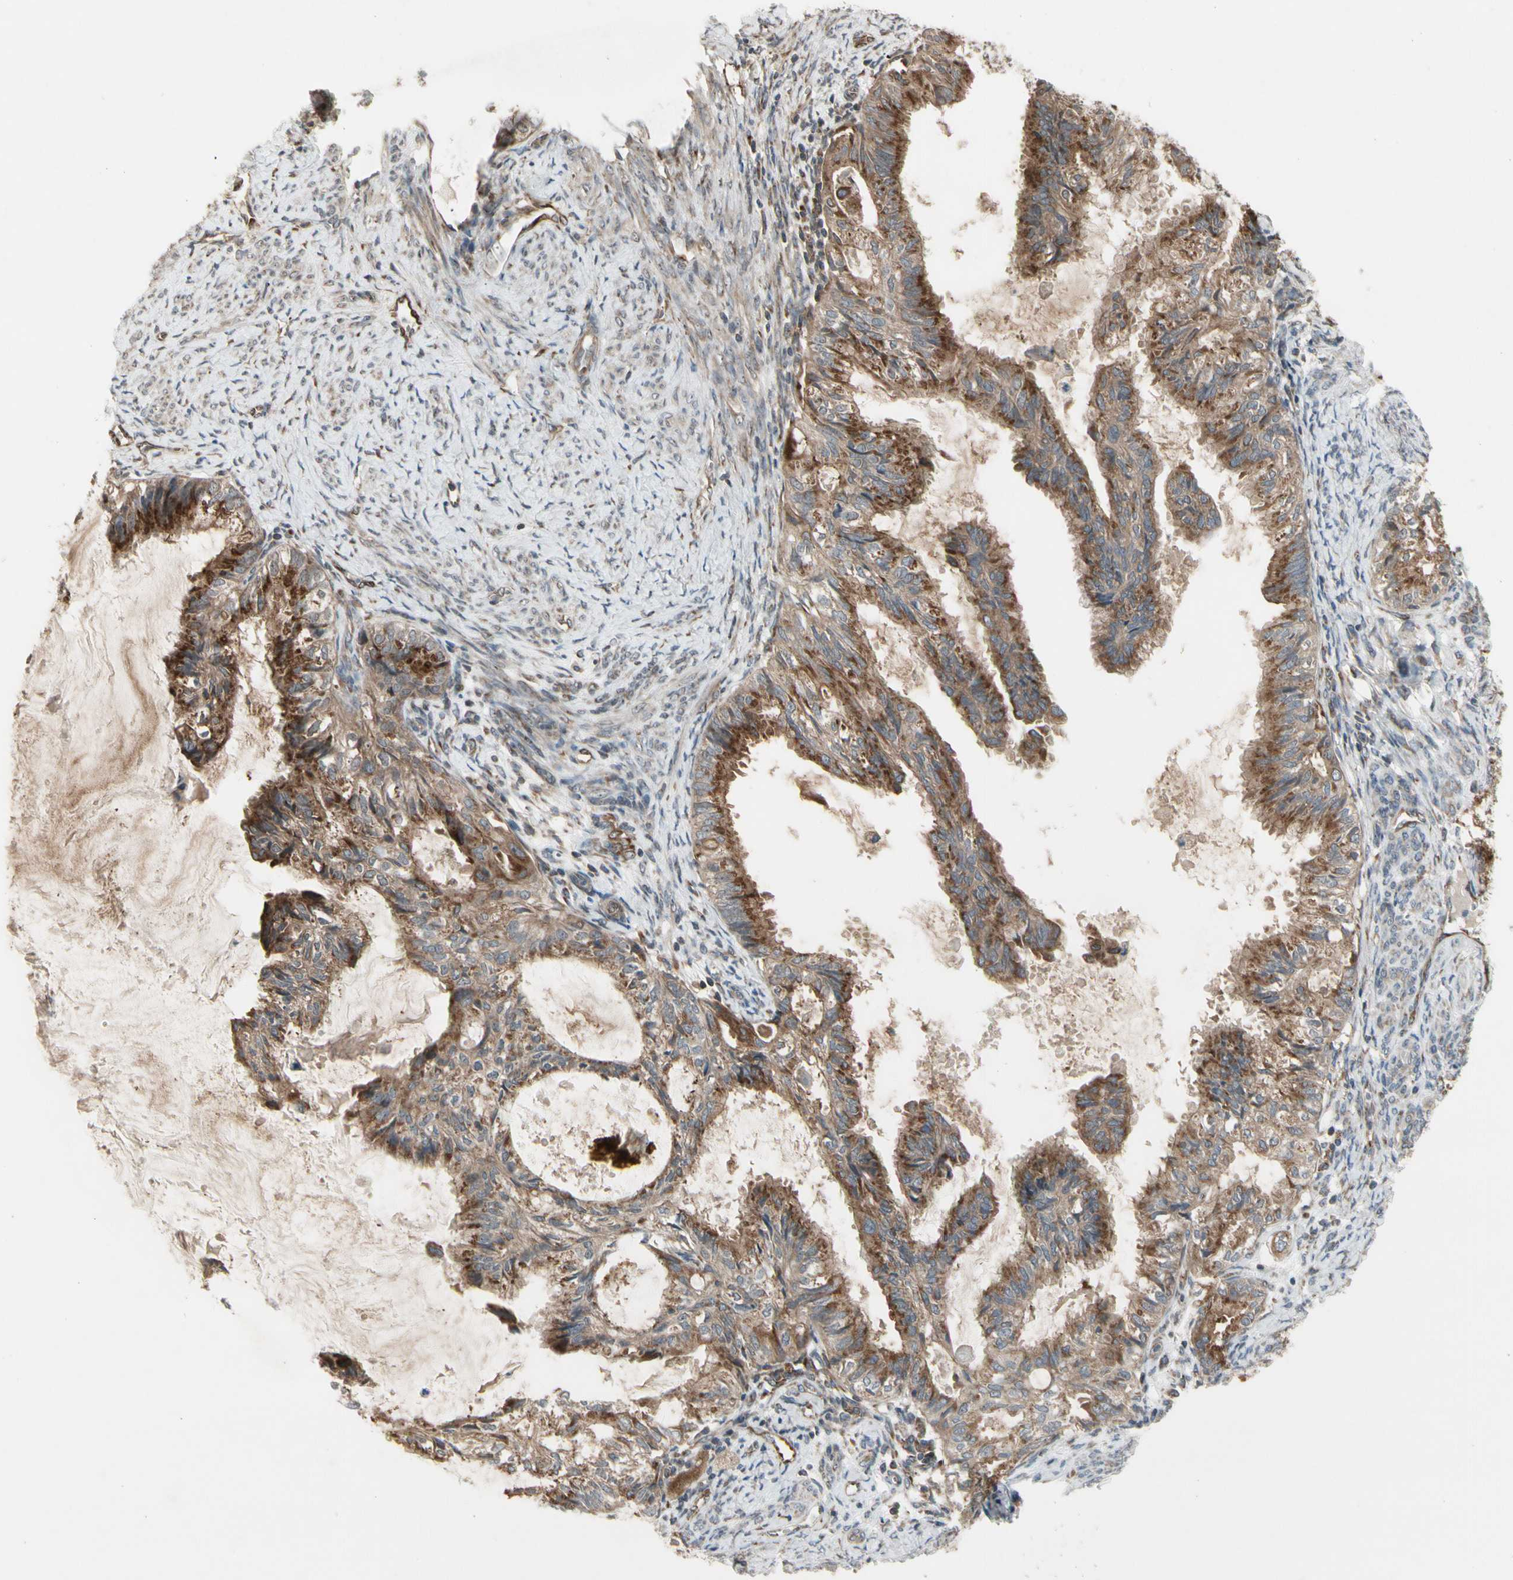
{"staining": {"intensity": "strong", "quantity": ">75%", "location": "cytoplasmic/membranous"}, "tissue": "cervical cancer", "cell_type": "Tumor cells", "image_type": "cancer", "snomed": [{"axis": "morphology", "description": "Normal tissue, NOS"}, {"axis": "morphology", "description": "Adenocarcinoma, NOS"}, {"axis": "topography", "description": "Cervix"}, {"axis": "topography", "description": "Endometrium"}], "caption": "This is an image of immunohistochemistry (IHC) staining of cervical adenocarcinoma, which shows strong expression in the cytoplasmic/membranous of tumor cells.", "gene": "SLC39A9", "patient": {"sex": "female", "age": 86}}